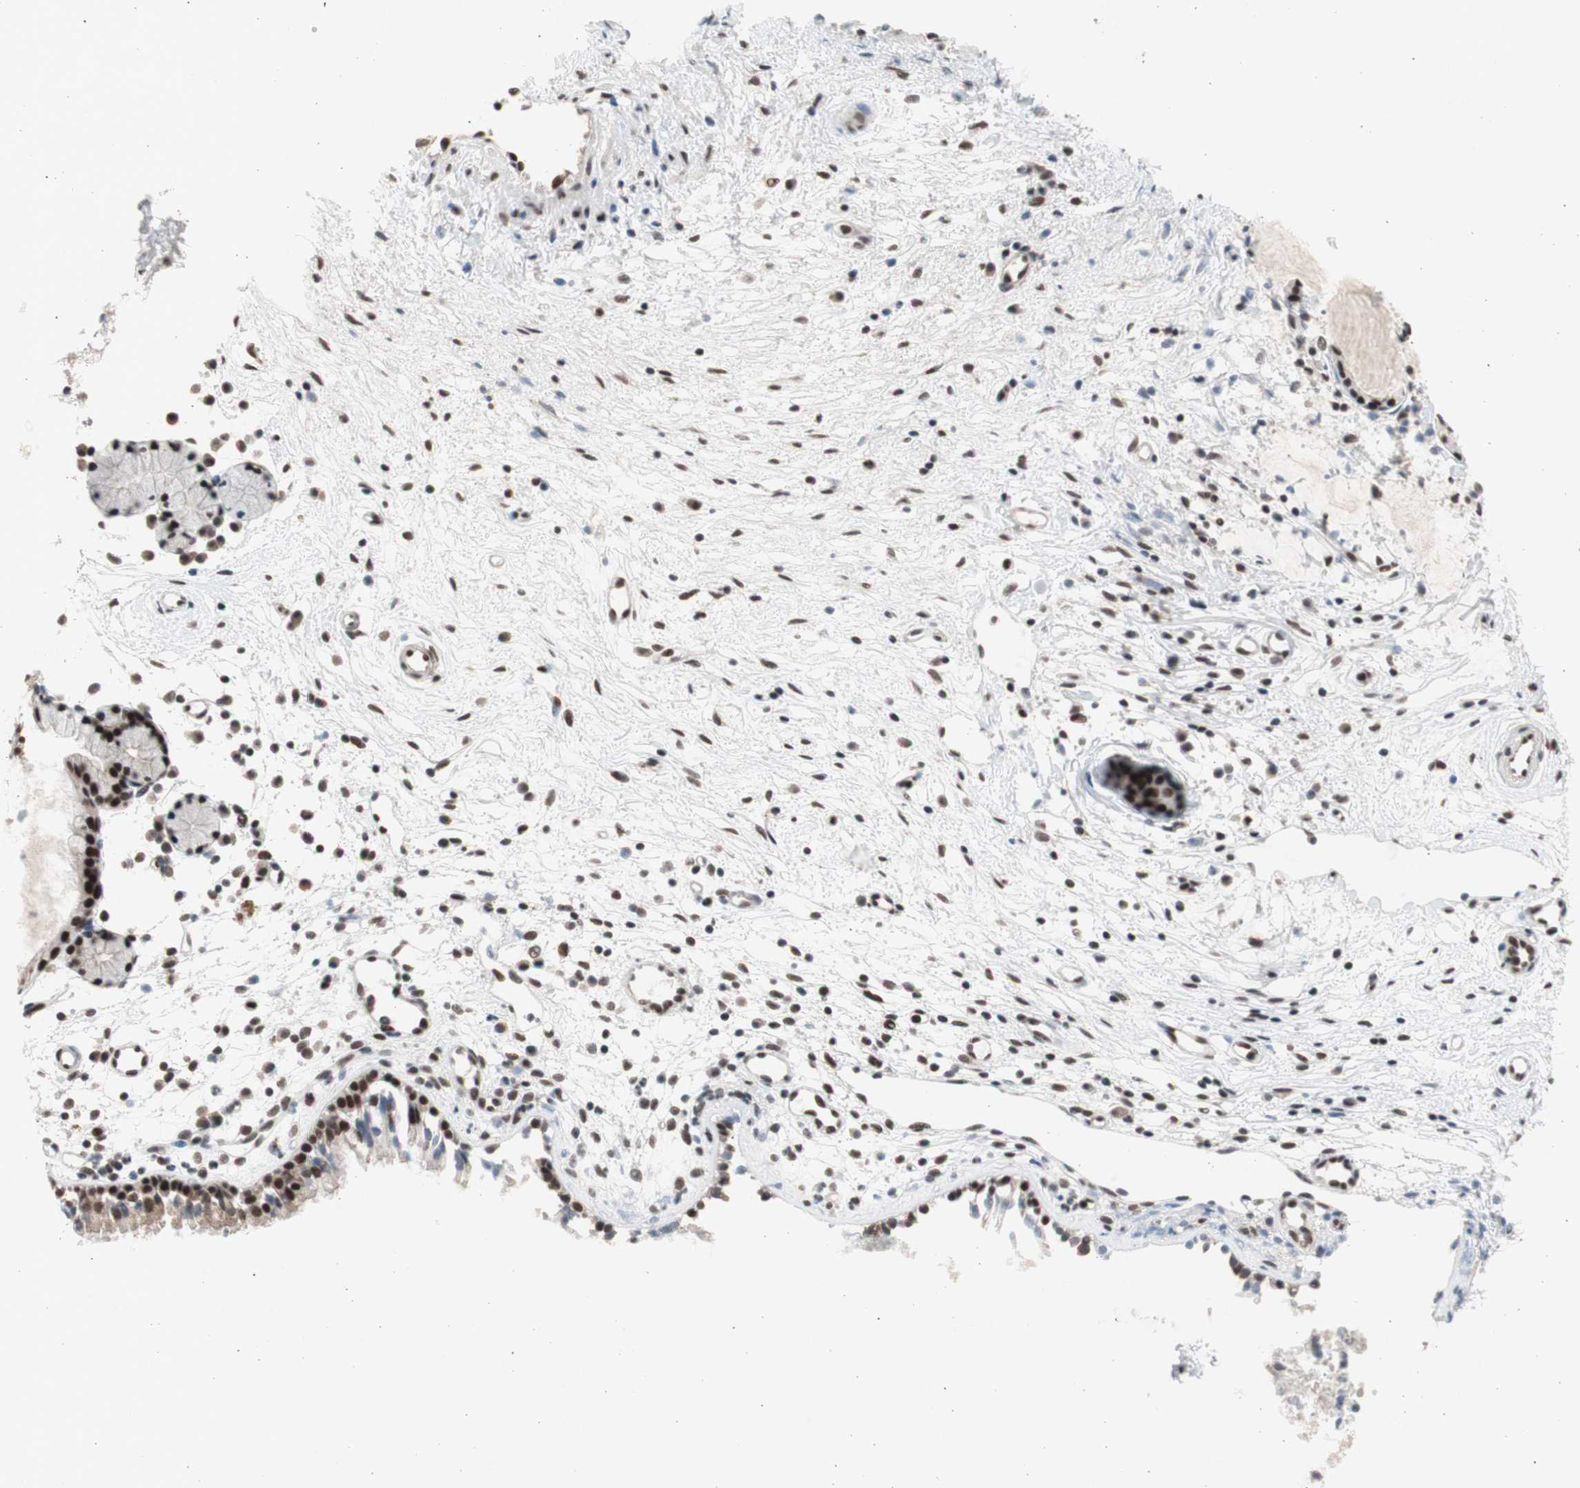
{"staining": {"intensity": "strong", "quantity": ">75%", "location": "nuclear"}, "tissue": "nasopharynx", "cell_type": "Respiratory epithelial cells", "image_type": "normal", "snomed": [{"axis": "morphology", "description": "Normal tissue, NOS"}, {"axis": "topography", "description": "Nasopharynx"}], "caption": "This photomicrograph exhibits immunohistochemistry (IHC) staining of normal human nasopharynx, with high strong nuclear expression in approximately >75% of respiratory epithelial cells.", "gene": "RPA1", "patient": {"sex": "male", "age": 21}}